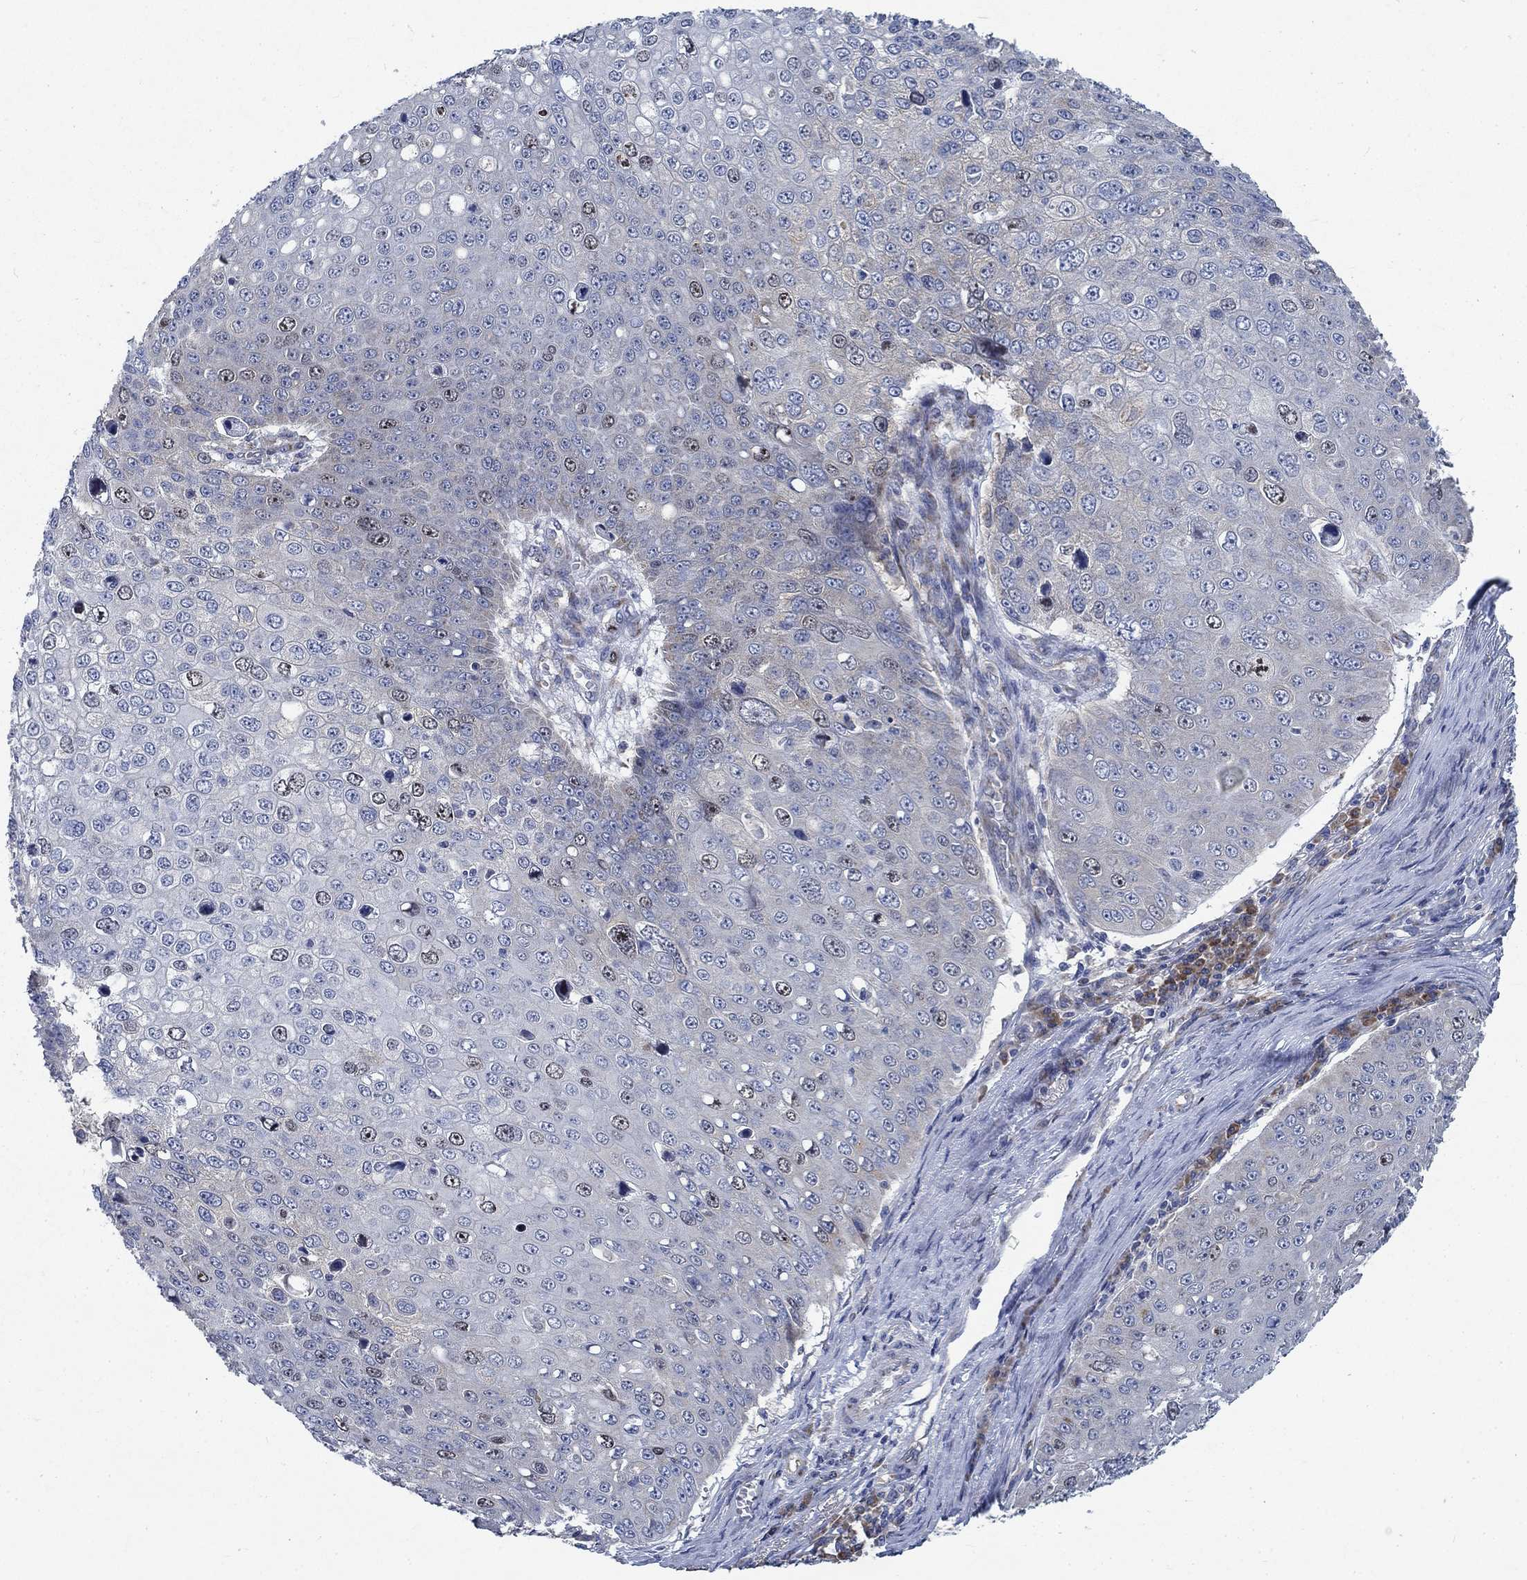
{"staining": {"intensity": "negative", "quantity": "none", "location": "none"}, "tissue": "skin cancer", "cell_type": "Tumor cells", "image_type": "cancer", "snomed": [{"axis": "morphology", "description": "Squamous cell carcinoma, NOS"}, {"axis": "topography", "description": "Skin"}], "caption": "This is an IHC image of skin cancer. There is no expression in tumor cells.", "gene": "MMP24", "patient": {"sex": "male", "age": 71}}